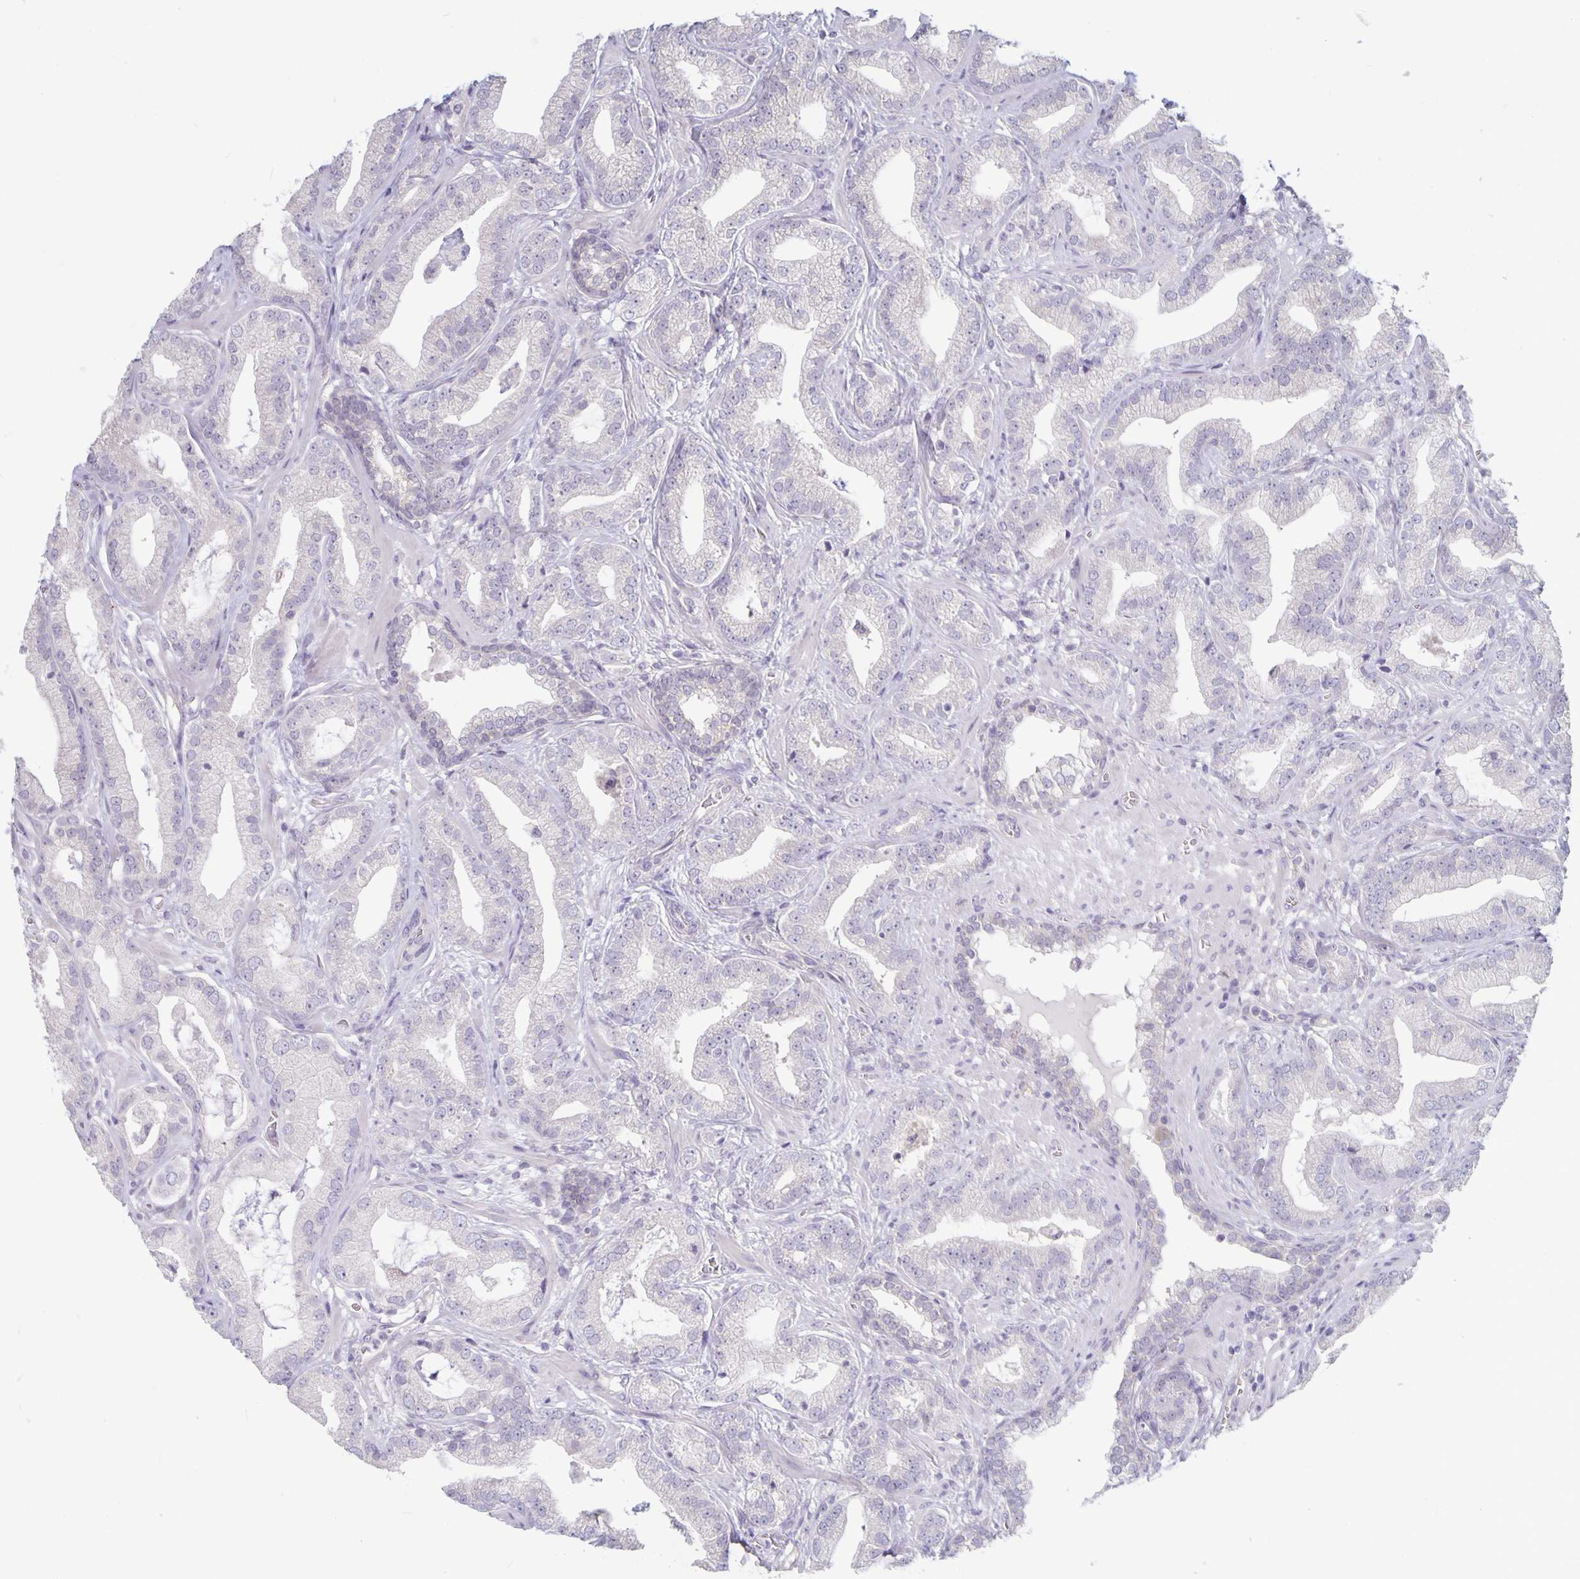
{"staining": {"intensity": "negative", "quantity": "none", "location": "none"}, "tissue": "prostate cancer", "cell_type": "Tumor cells", "image_type": "cancer", "snomed": [{"axis": "morphology", "description": "Adenocarcinoma, Low grade"}, {"axis": "topography", "description": "Prostate"}], "caption": "Immunohistochemical staining of human low-grade adenocarcinoma (prostate) shows no significant staining in tumor cells.", "gene": "PLCB3", "patient": {"sex": "male", "age": 62}}